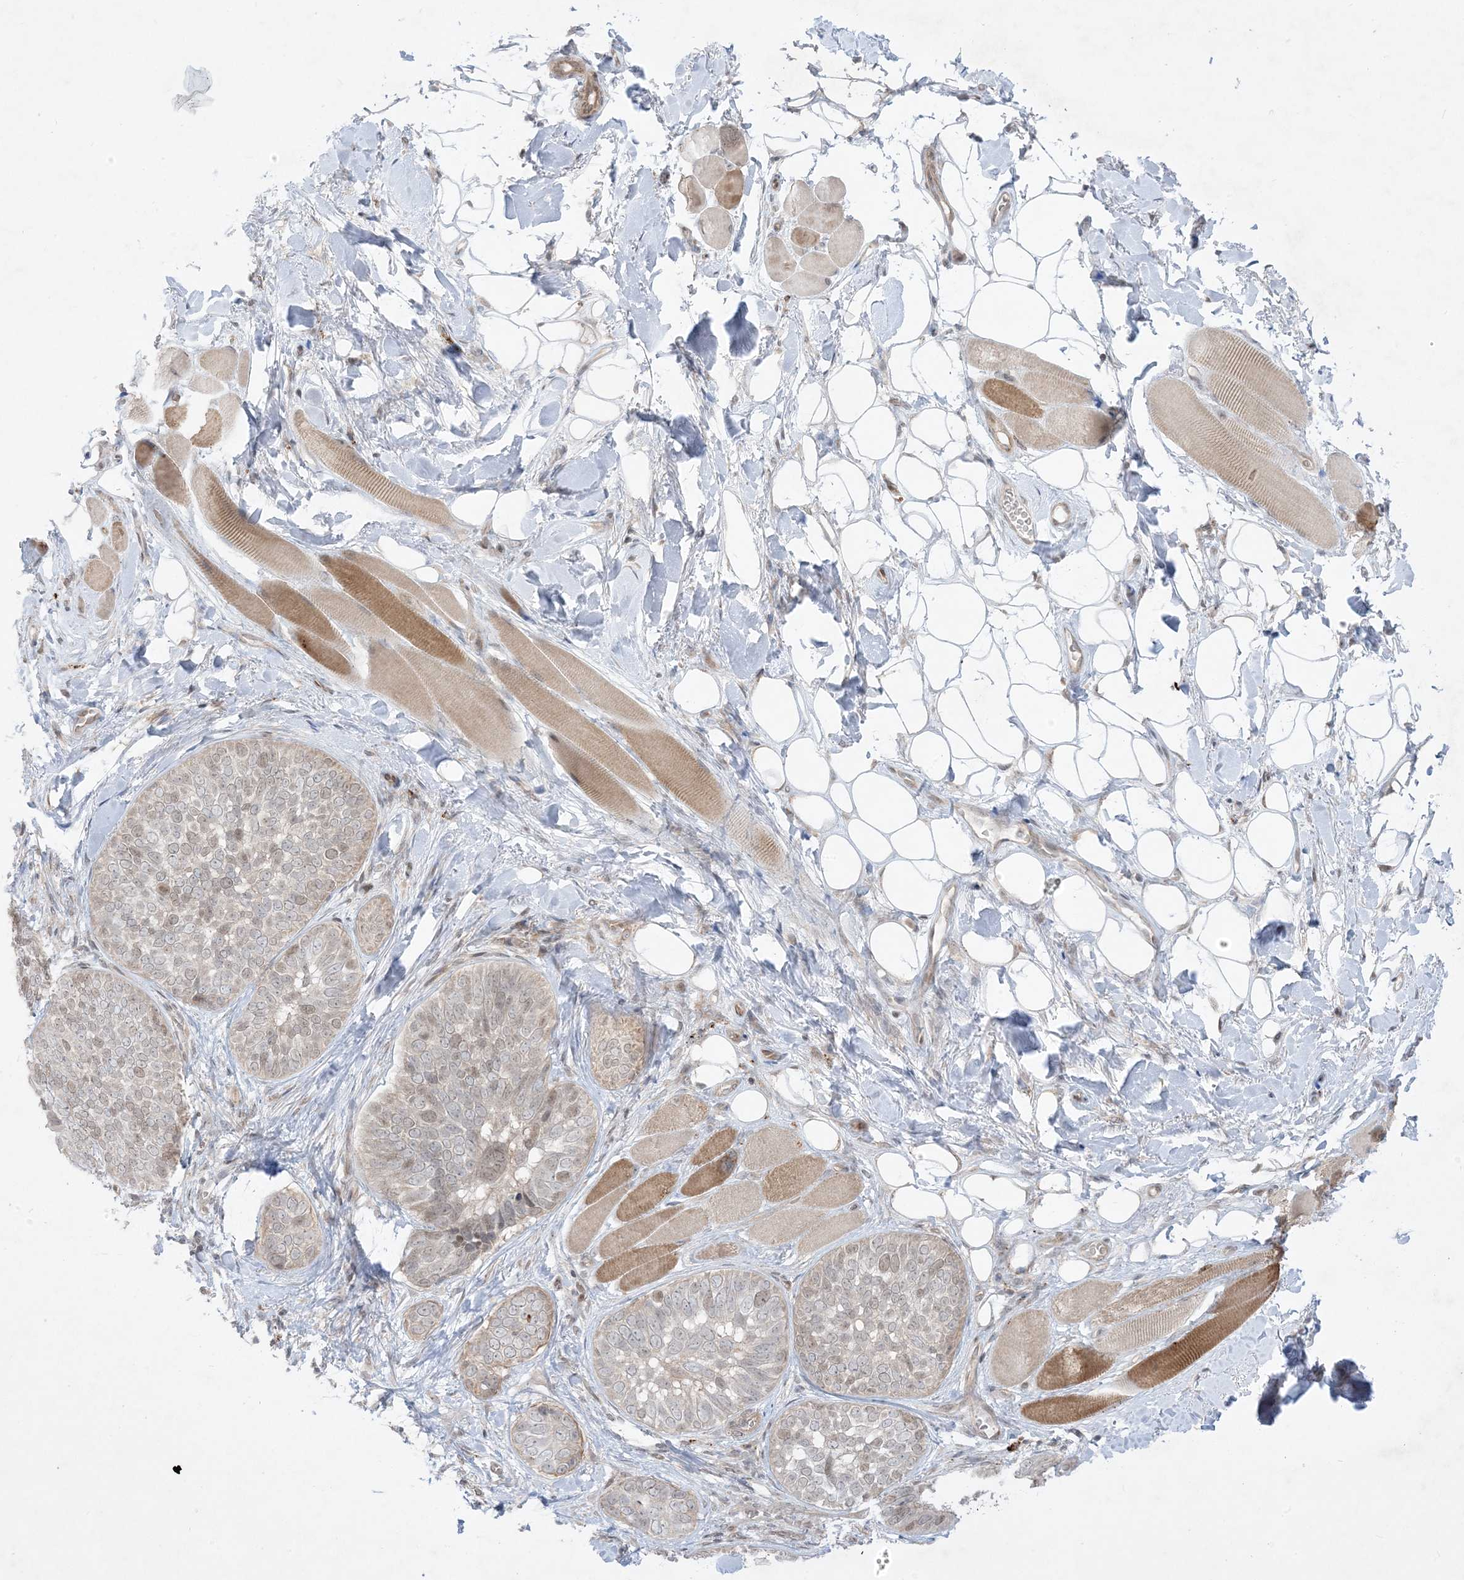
{"staining": {"intensity": "weak", "quantity": "25%-75%", "location": "nuclear"}, "tissue": "skin cancer", "cell_type": "Tumor cells", "image_type": "cancer", "snomed": [{"axis": "morphology", "description": "Basal cell carcinoma"}, {"axis": "topography", "description": "Skin"}], "caption": "Immunohistochemical staining of skin cancer exhibits low levels of weak nuclear expression in approximately 25%-75% of tumor cells.", "gene": "PTK6", "patient": {"sex": "male", "age": 62}}